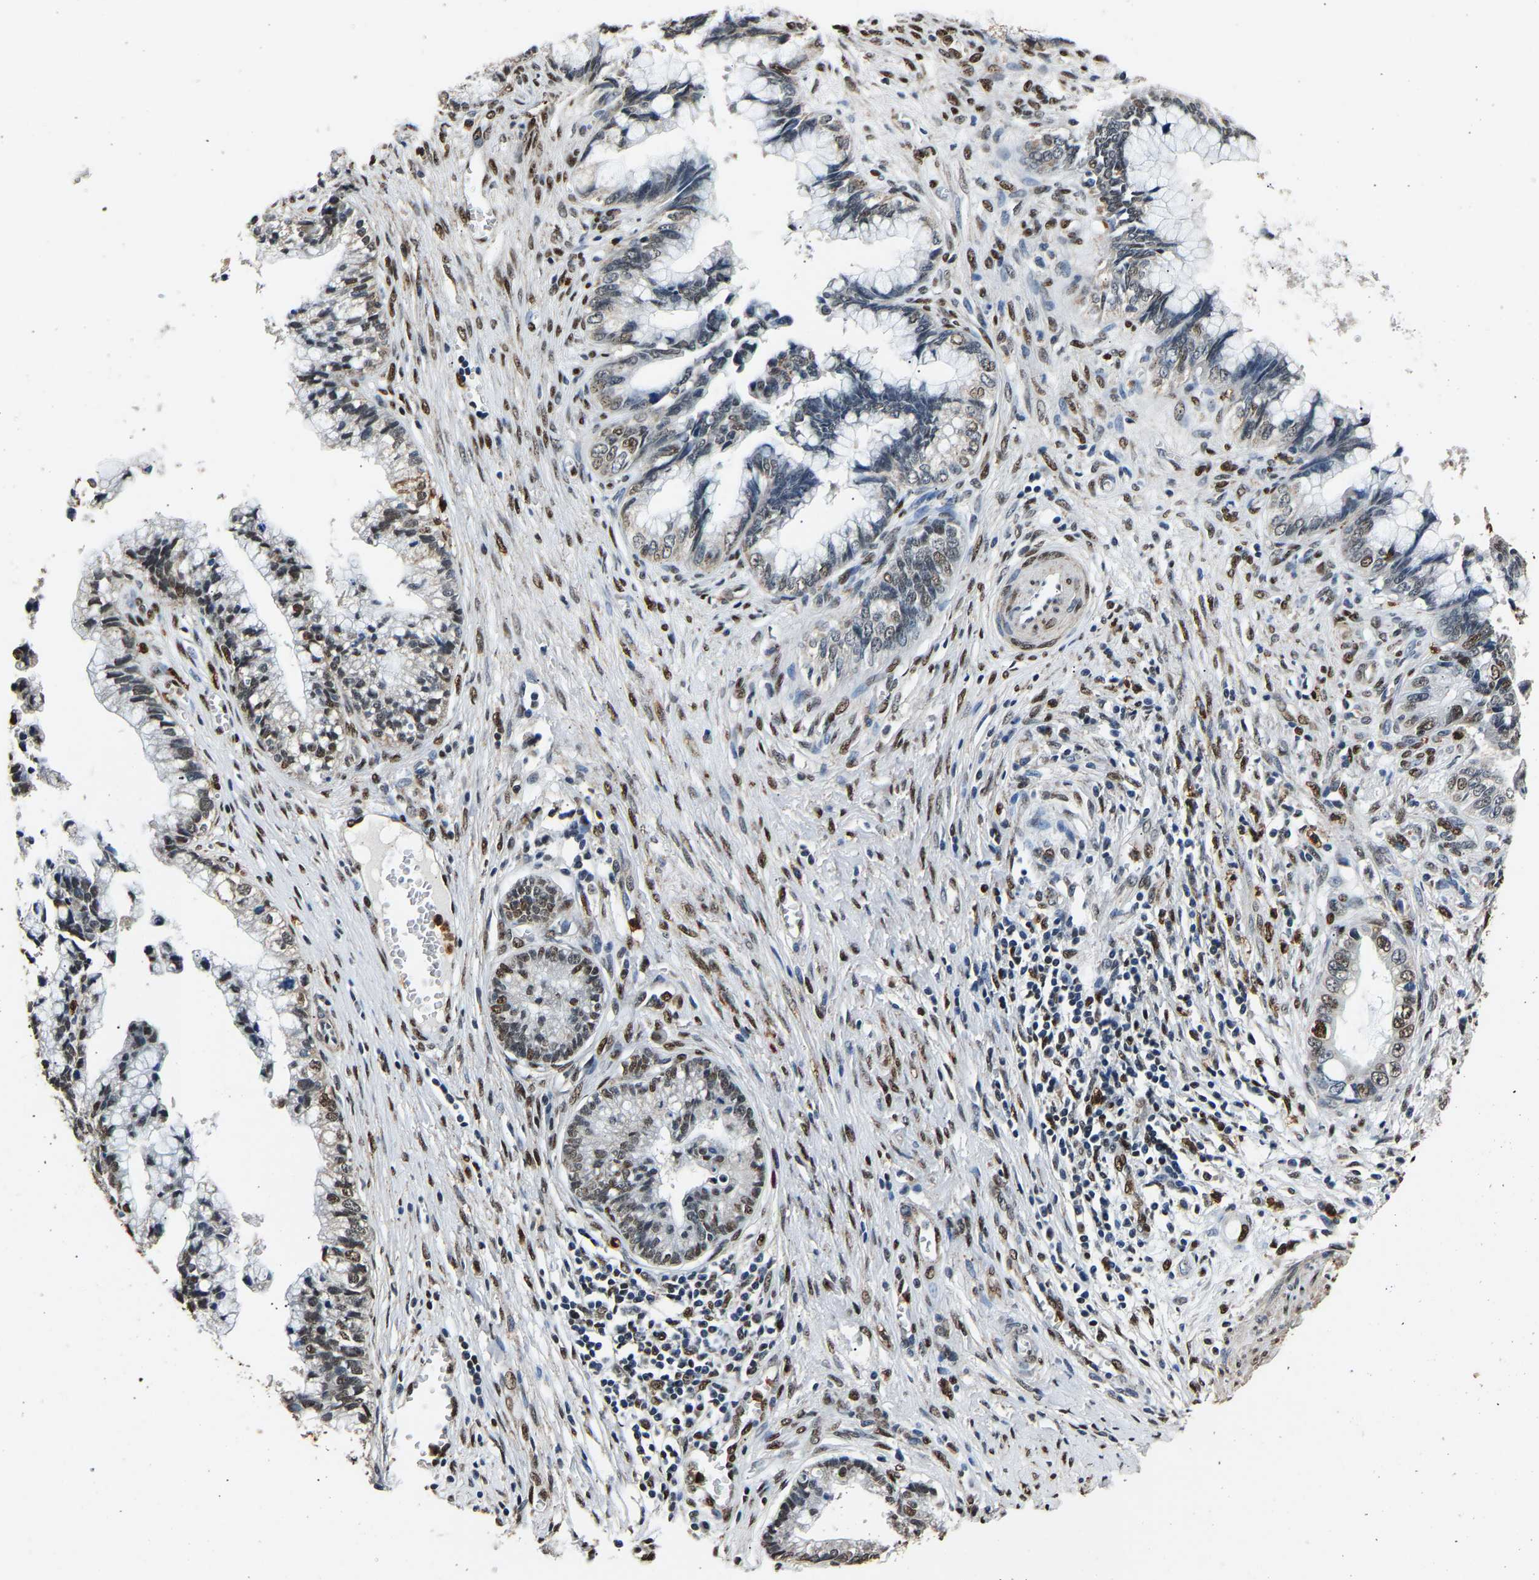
{"staining": {"intensity": "moderate", "quantity": ">75%", "location": "nuclear"}, "tissue": "cervical cancer", "cell_type": "Tumor cells", "image_type": "cancer", "snomed": [{"axis": "morphology", "description": "Adenocarcinoma, NOS"}, {"axis": "topography", "description": "Cervix"}], "caption": "The image displays staining of cervical cancer (adenocarcinoma), revealing moderate nuclear protein expression (brown color) within tumor cells. The staining was performed using DAB, with brown indicating positive protein expression. Nuclei are stained blue with hematoxylin.", "gene": "SAFB", "patient": {"sex": "female", "age": 44}}